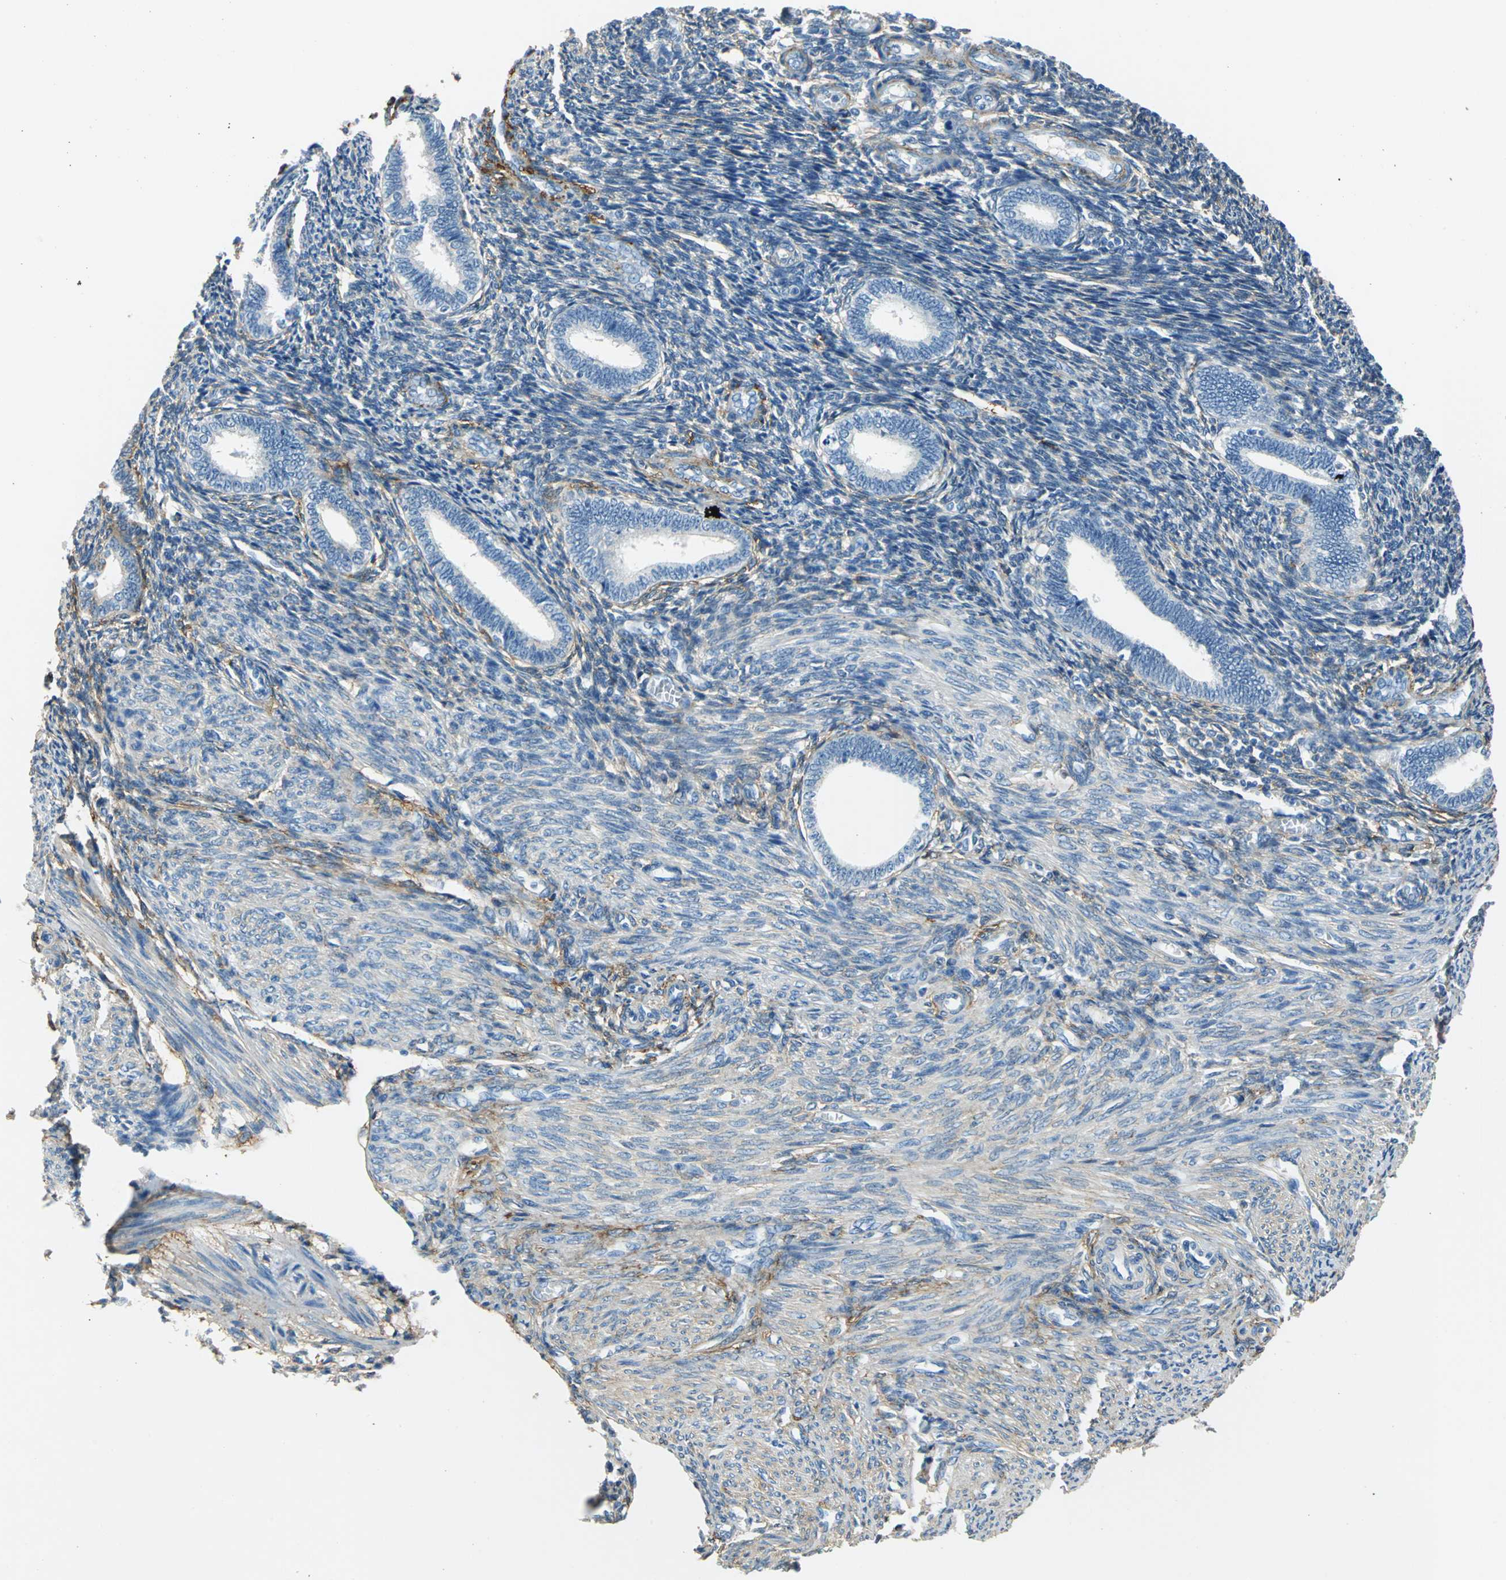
{"staining": {"intensity": "moderate", "quantity": ">75%", "location": "cytoplasmic/membranous"}, "tissue": "endometrium", "cell_type": "Cells in endometrial stroma", "image_type": "normal", "snomed": [{"axis": "morphology", "description": "Normal tissue, NOS"}, {"axis": "topography", "description": "Endometrium"}], "caption": "Unremarkable endometrium displays moderate cytoplasmic/membranous staining in about >75% of cells in endometrial stroma.", "gene": "AKAP12", "patient": {"sex": "female", "age": 27}}